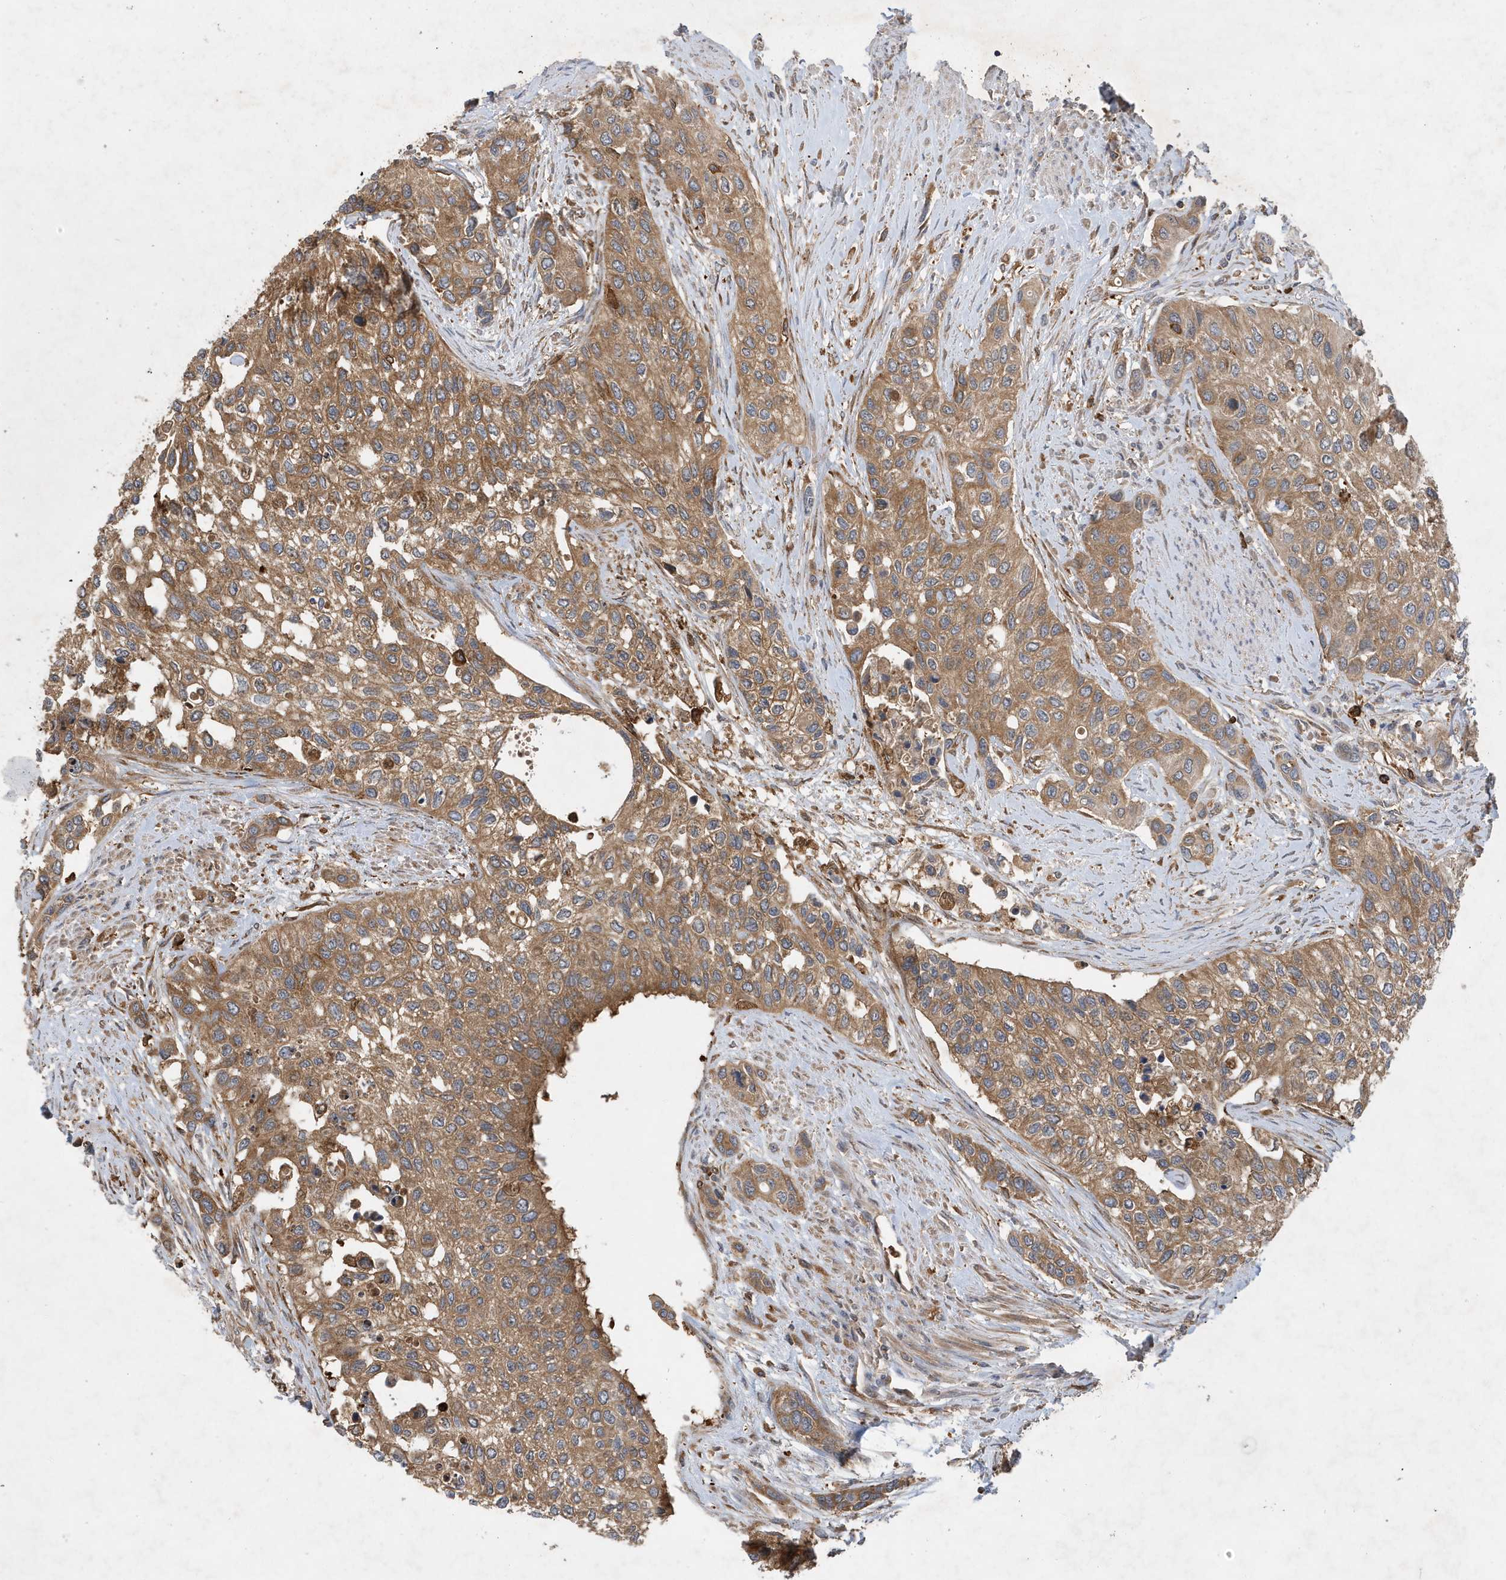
{"staining": {"intensity": "moderate", "quantity": ">75%", "location": "cytoplasmic/membranous"}, "tissue": "urothelial cancer", "cell_type": "Tumor cells", "image_type": "cancer", "snomed": [{"axis": "morphology", "description": "Normal tissue, NOS"}, {"axis": "morphology", "description": "Urothelial carcinoma, High grade"}, {"axis": "topography", "description": "Vascular tissue"}, {"axis": "topography", "description": "Urinary bladder"}], "caption": "An immunohistochemistry histopathology image of tumor tissue is shown. Protein staining in brown highlights moderate cytoplasmic/membranous positivity in urothelial cancer within tumor cells.", "gene": "LAPTM4A", "patient": {"sex": "female", "age": 56}}